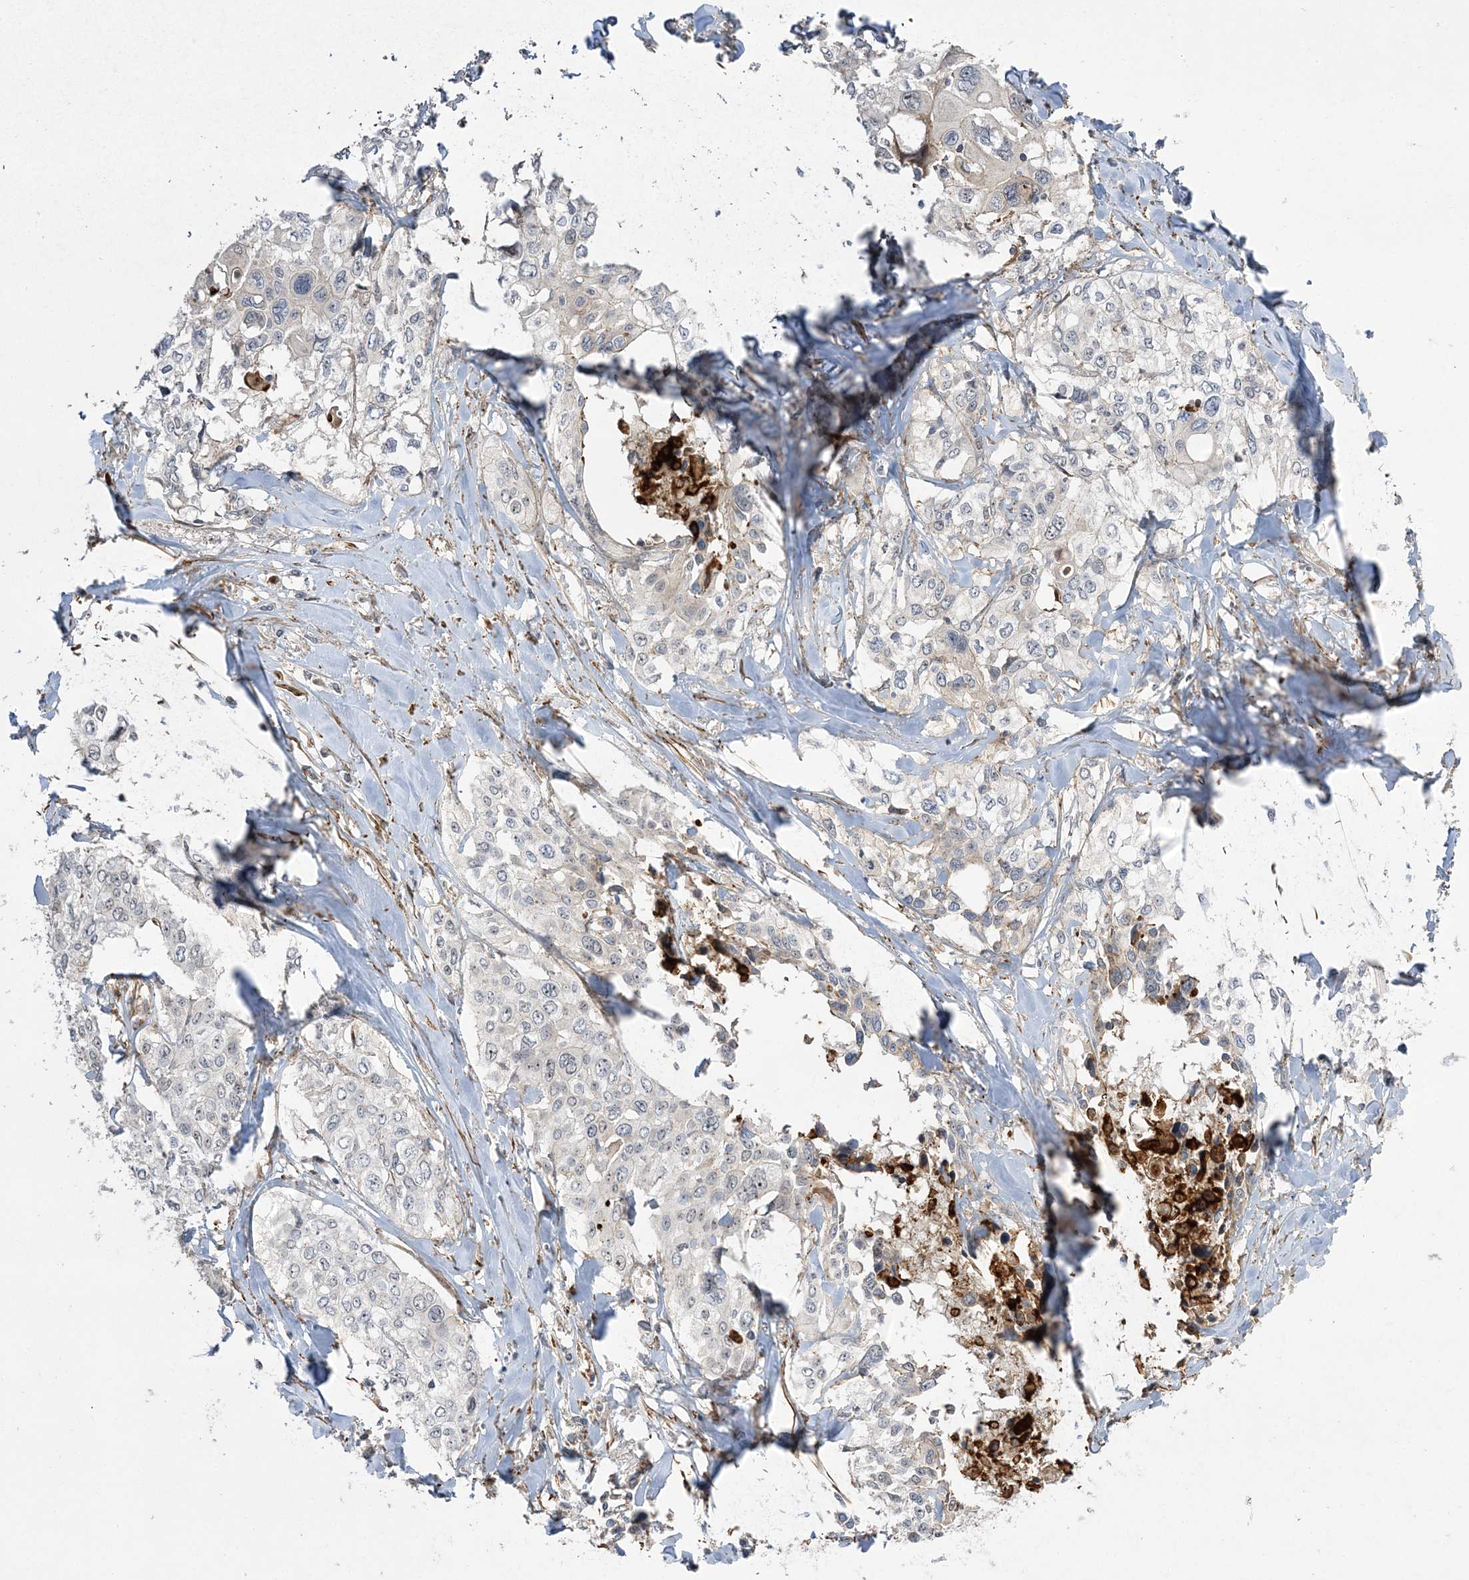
{"staining": {"intensity": "negative", "quantity": "none", "location": "none"}, "tissue": "cervical cancer", "cell_type": "Tumor cells", "image_type": "cancer", "snomed": [{"axis": "morphology", "description": "Squamous cell carcinoma, NOS"}, {"axis": "topography", "description": "Cervix"}], "caption": "Histopathology image shows no significant protein staining in tumor cells of cervical cancer (squamous cell carcinoma).", "gene": "NPM3", "patient": {"sex": "female", "age": 31}}